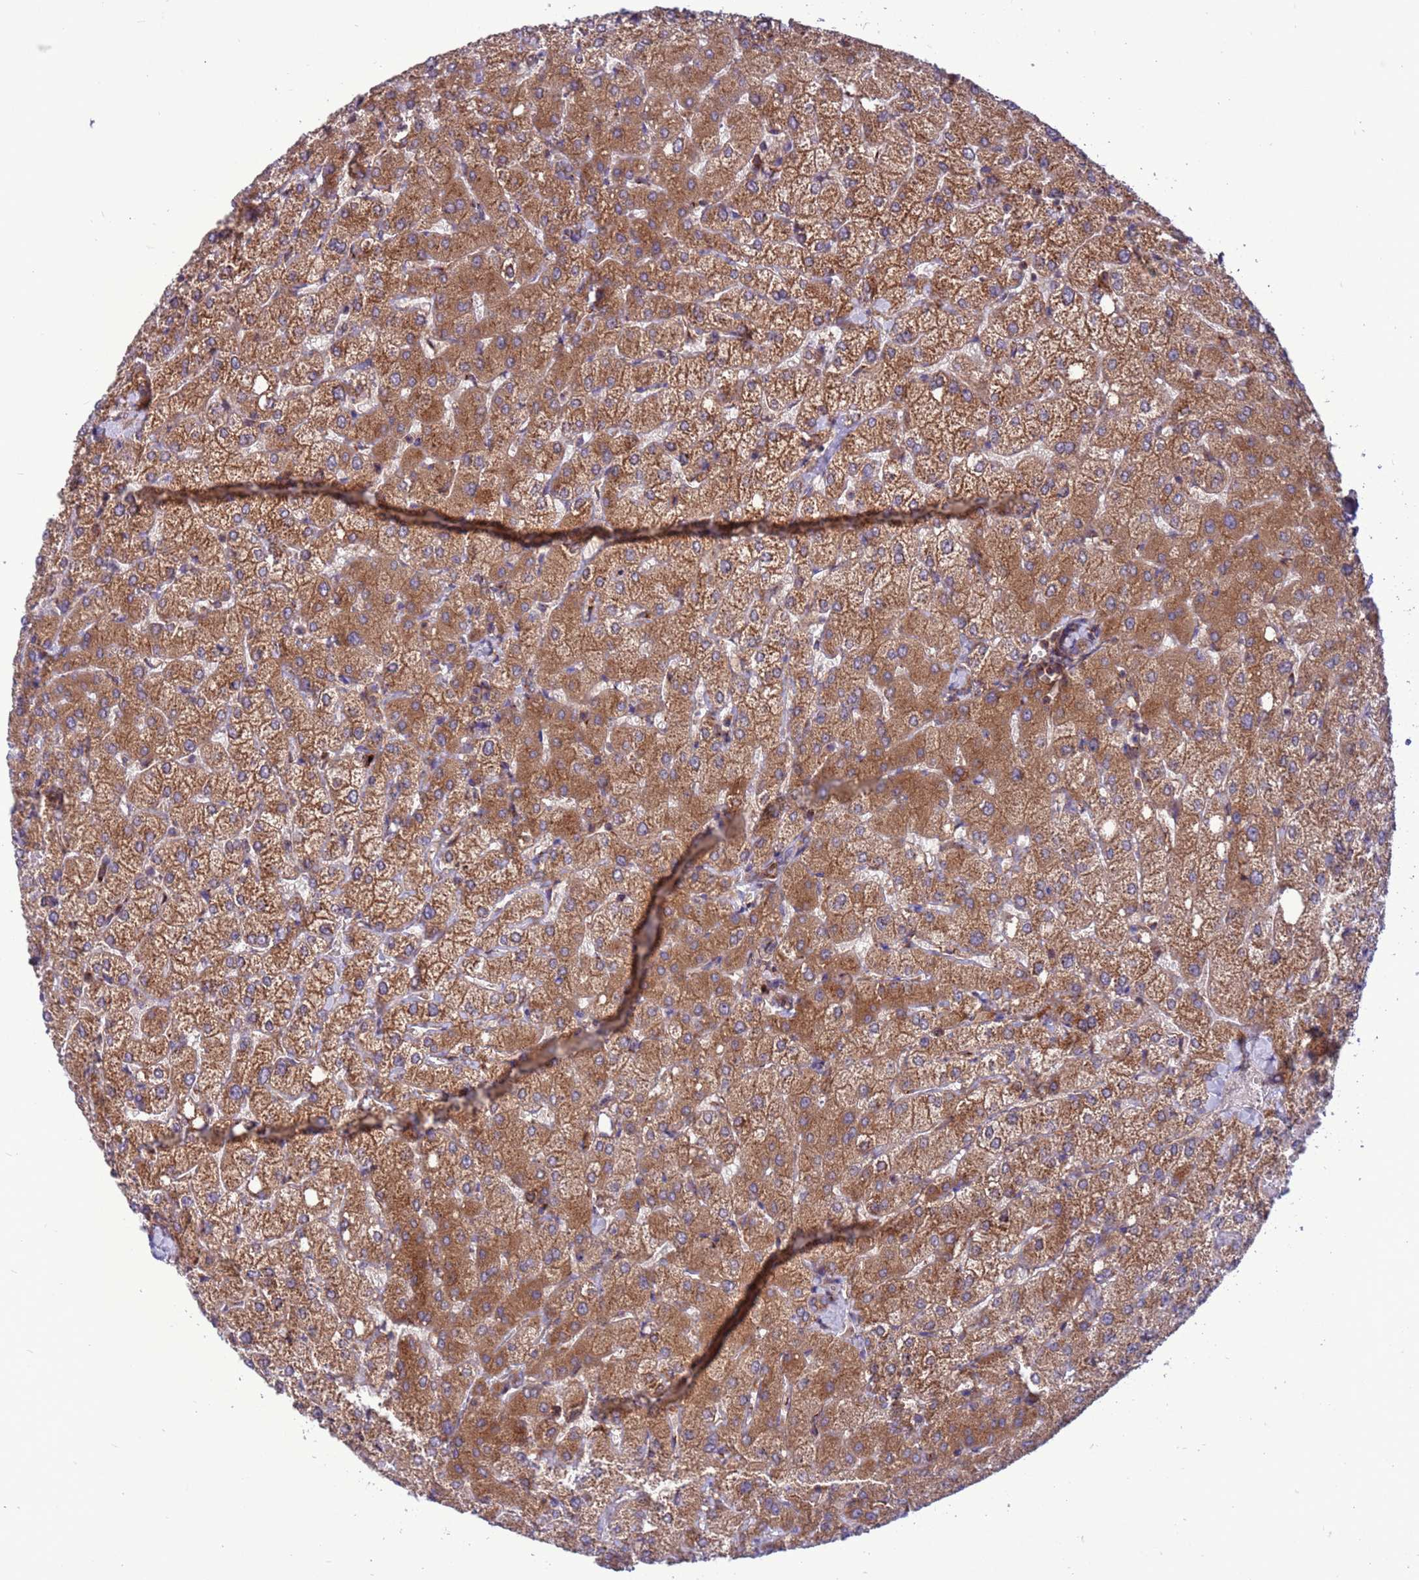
{"staining": {"intensity": "moderate", "quantity": "25%-75%", "location": "cytoplasmic/membranous"}, "tissue": "liver", "cell_type": "Cholangiocytes", "image_type": "normal", "snomed": [{"axis": "morphology", "description": "Normal tissue, NOS"}, {"axis": "topography", "description": "Liver"}], "caption": "Immunohistochemical staining of unremarkable human liver shows moderate cytoplasmic/membranous protein expression in approximately 25%-75% of cholangiocytes.", "gene": "ZC3HAV1", "patient": {"sex": "female", "age": 54}}